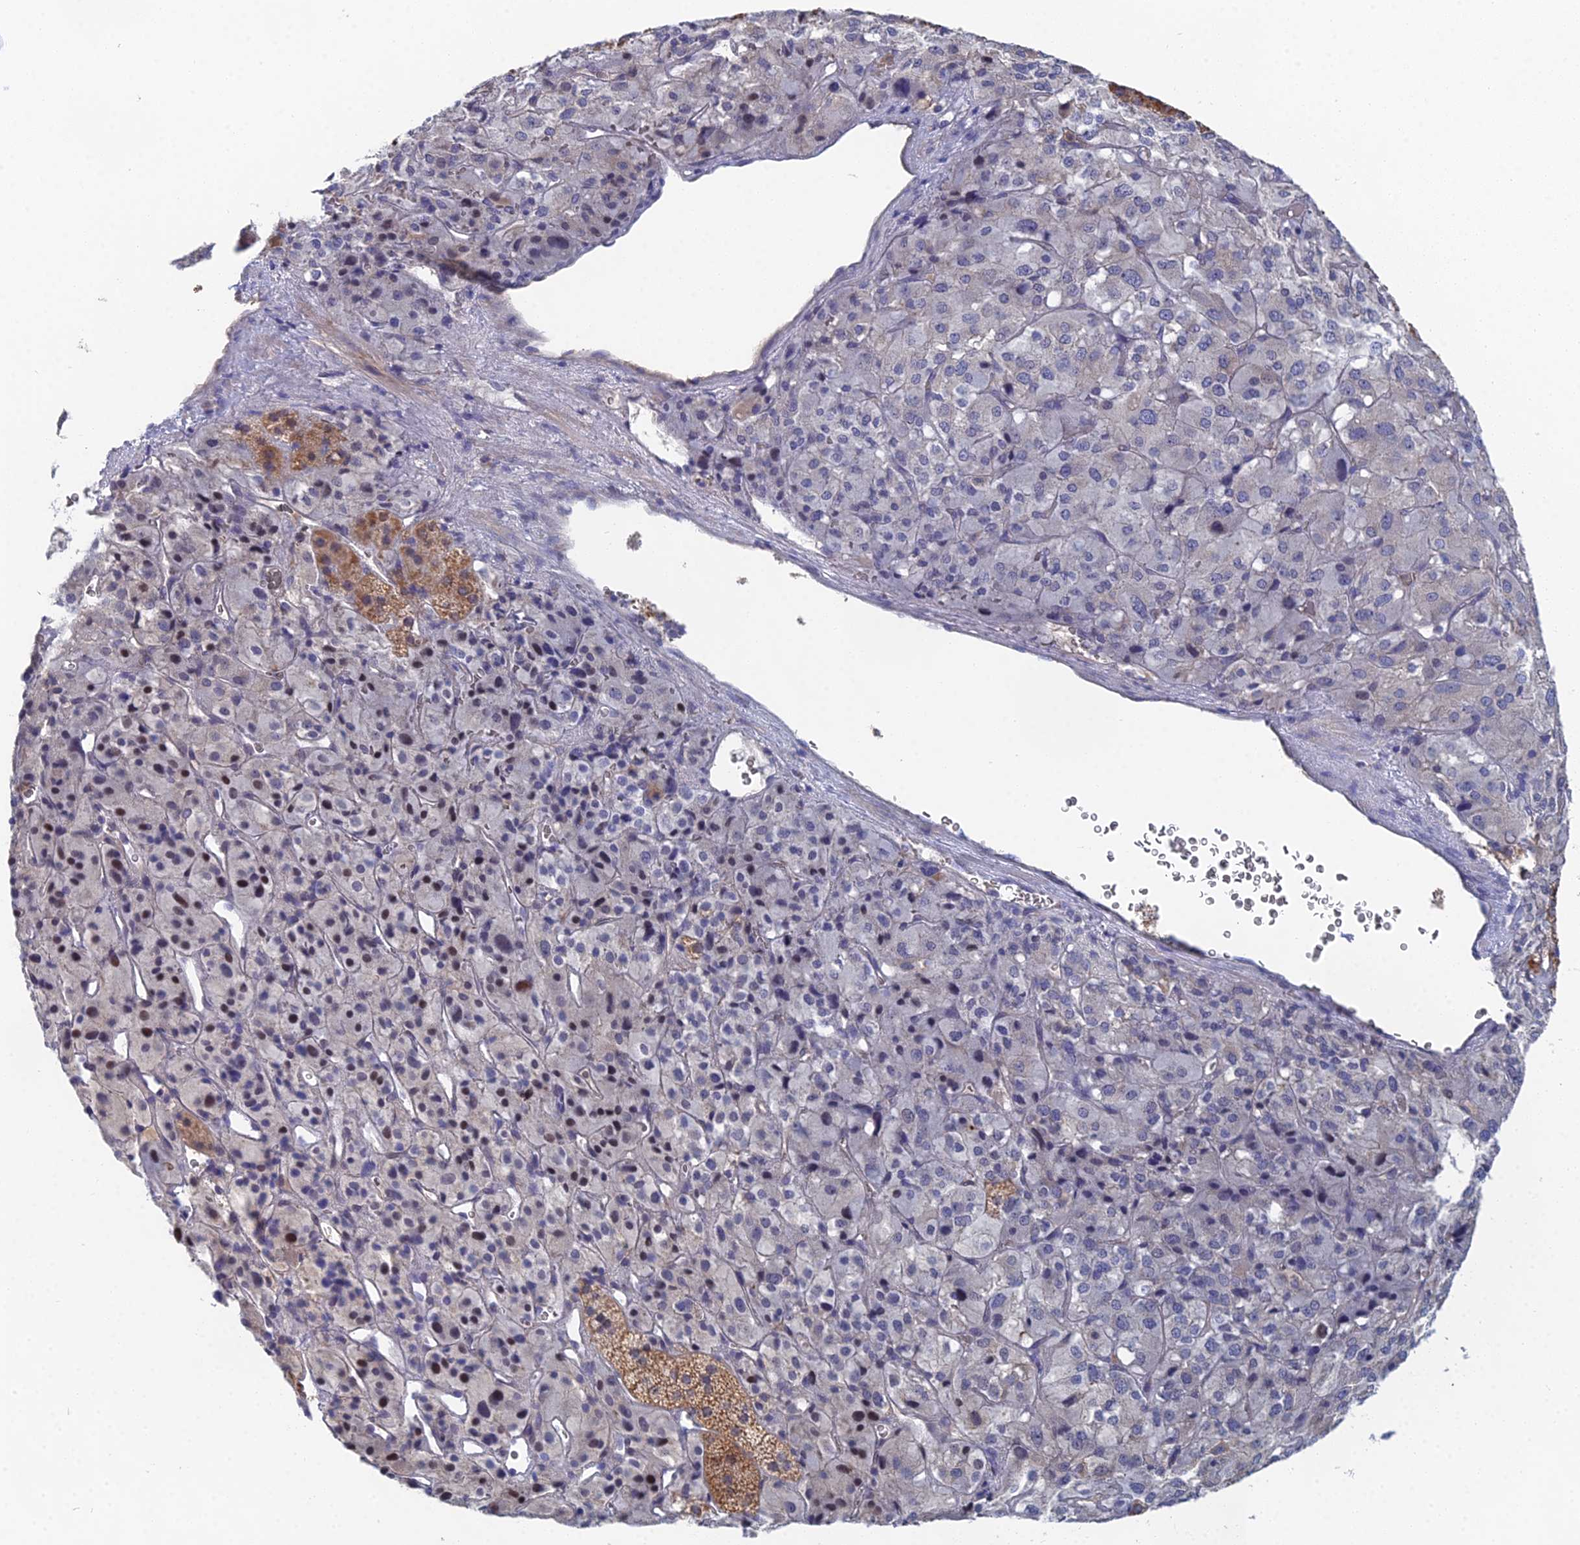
{"staining": {"intensity": "moderate", "quantity": "25%-75%", "location": "cytoplasmic/membranous,nuclear"}, "tissue": "adrenal gland", "cell_type": "Glandular cells", "image_type": "normal", "snomed": [{"axis": "morphology", "description": "Normal tissue, NOS"}, {"axis": "topography", "description": "Adrenal gland"}], "caption": "A photomicrograph showing moderate cytoplasmic/membranous,nuclear expression in approximately 25%-75% of glandular cells in unremarkable adrenal gland, as visualized by brown immunohistochemical staining.", "gene": "DNAH14", "patient": {"sex": "female", "age": 44}}